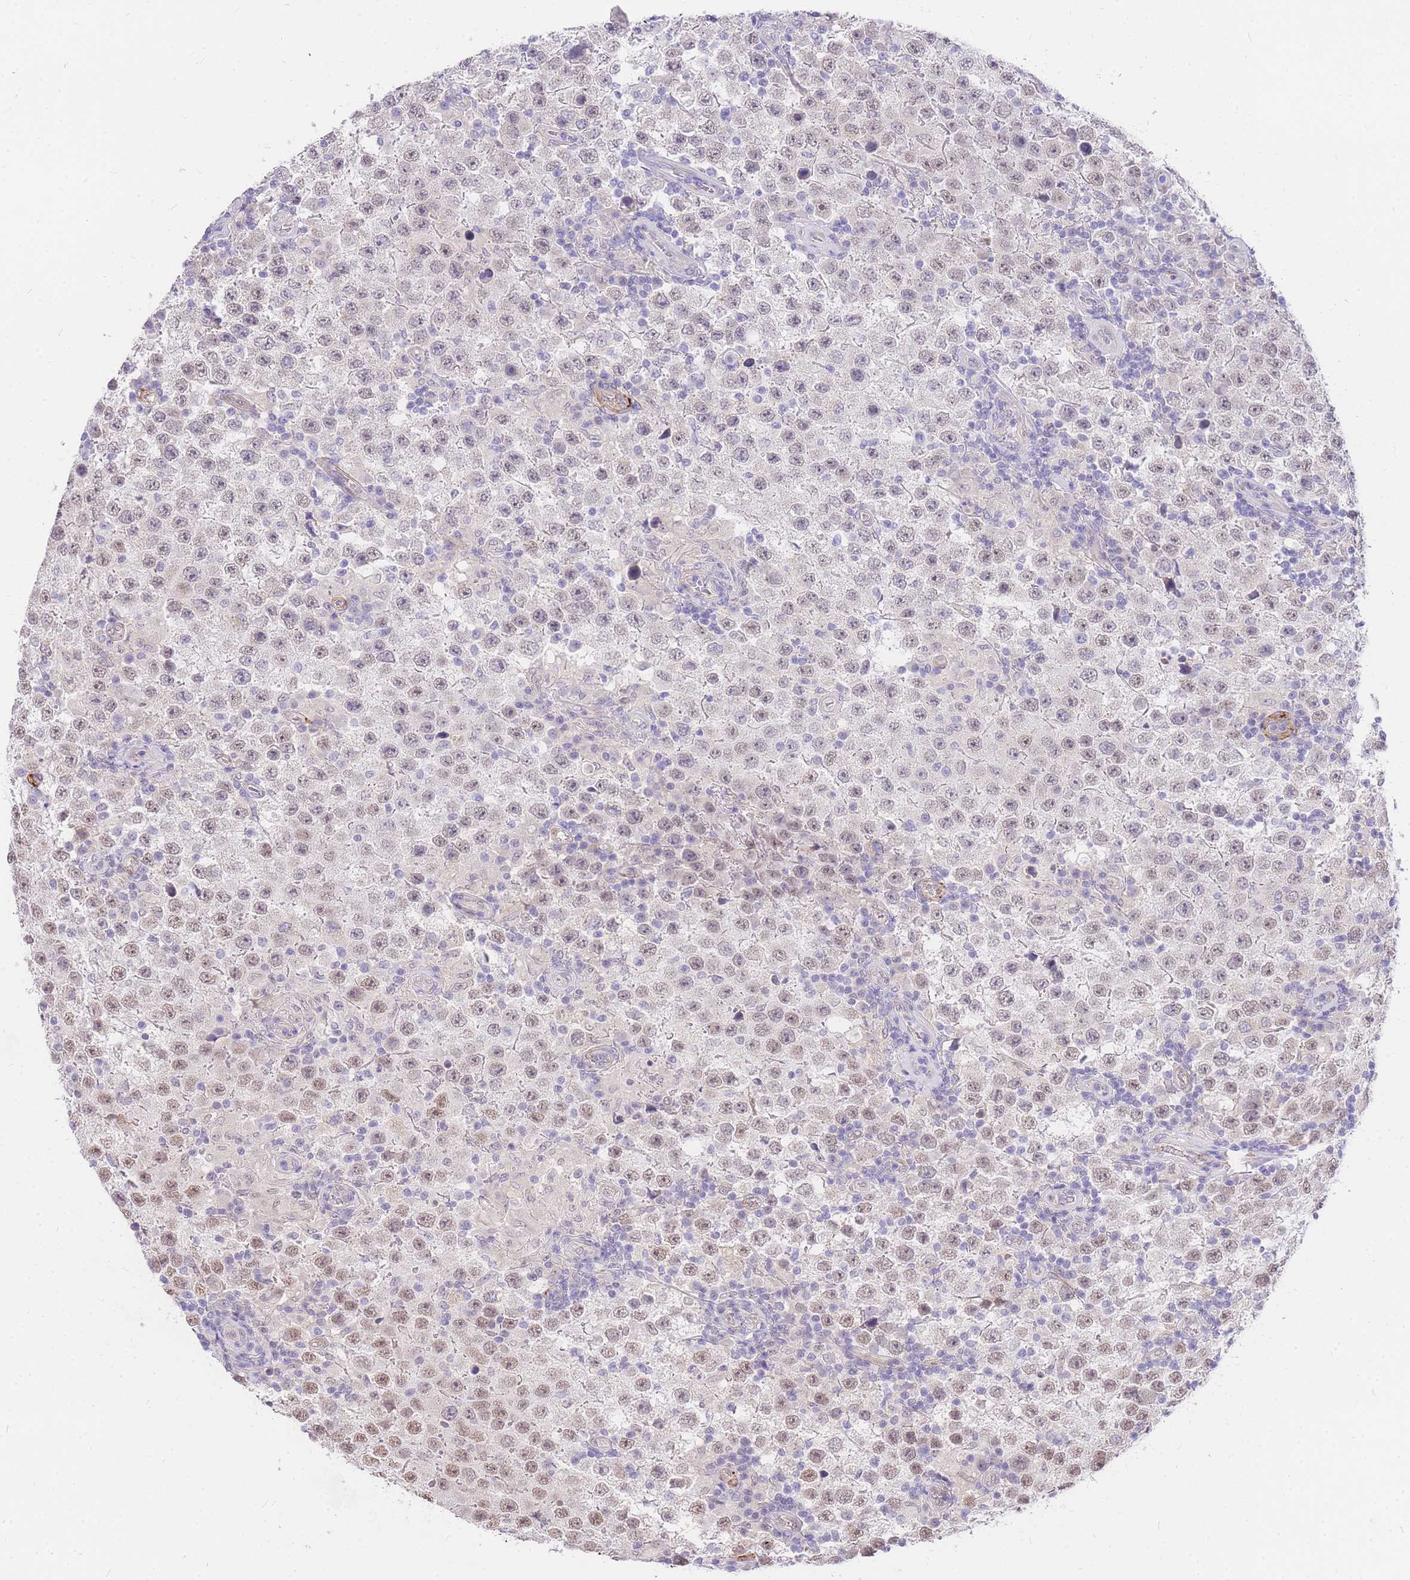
{"staining": {"intensity": "weak", "quantity": "25%-75%", "location": "nuclear"}, "tissue": "testis cancer", "cell_type": "Tumor cells", "image_type": "cancer", "snomed": [{"axis": "morphology", "description": "Normal tissue, NOS"}, {"axis": "morphology", "description": "Urothelial carcinoma, High grade"}, {"axis": "morphology", "description": "Seminoma, NOS"}, {"axis": "morphology", "description": "Carcinoma, Embryonal, NOS"}, {"axis": "topography", "description": "Urinary bladder"}, {"axis": "topography", "description": "Testis"}], "caption": "Weak nuclear positivity for a protein is present in approximately 25%-75% of tumor cells of seminoma (testis) using IHC.", "gene": "S100PBP", "patient": {"sex": "male", "age": 41}}